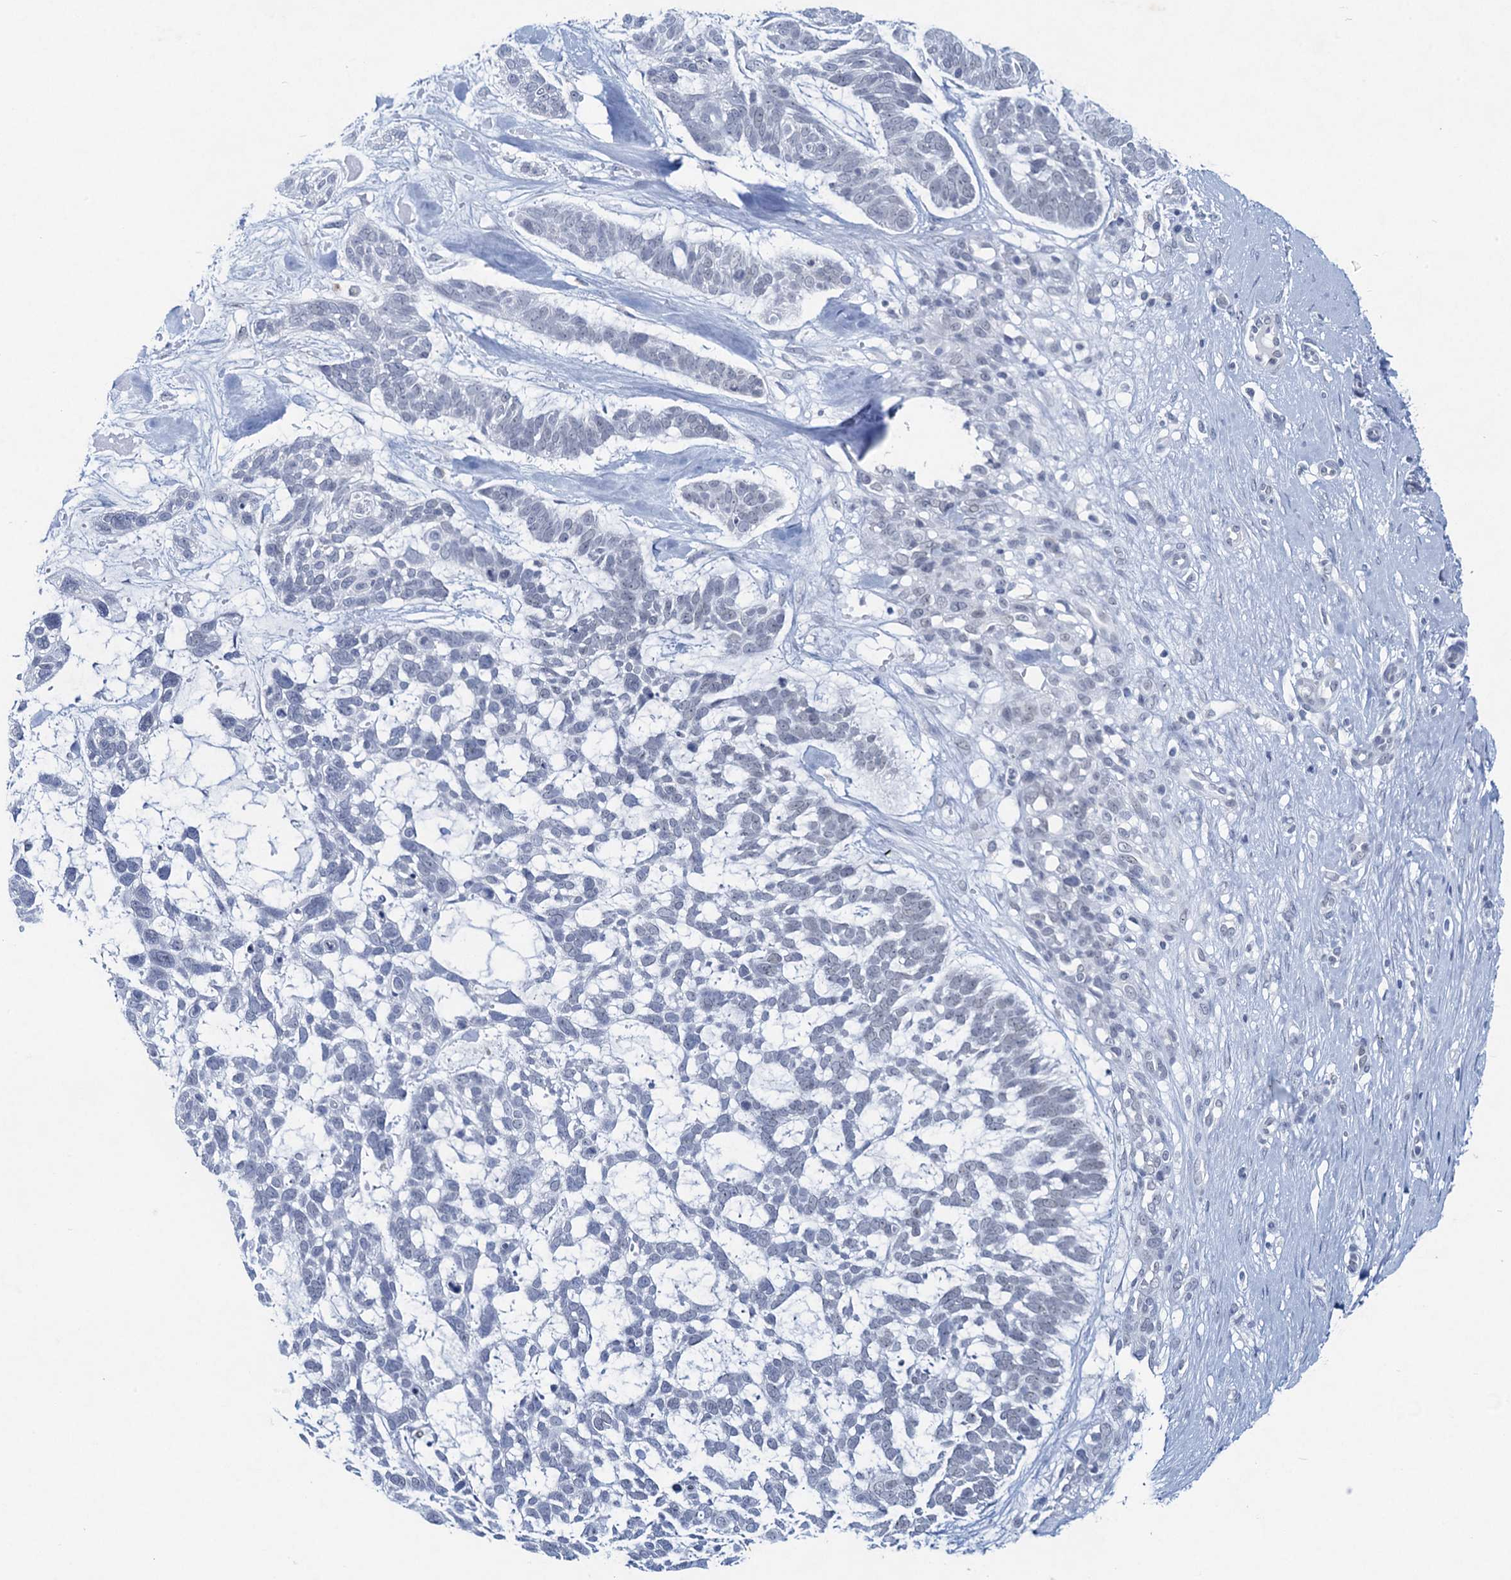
{"staining": {"intensity": "negative", "quantity": "none", "location": "none"}, "tissue": "skin cancer", "cell_type": "Tumor cells", "image_type": "cancer", "snomed": [{"axis": "morphology", "description": "Basal cell carcinoma"}, {"axis": "topography", "description": "Skin"}], "caption": "The micrograph demonstrates no significant staining in tumor cells of skin cancer. Nuclei are stained in blue.", "gene": "HAPSTR1", "patient": {"sex": "male", "age": 88}}